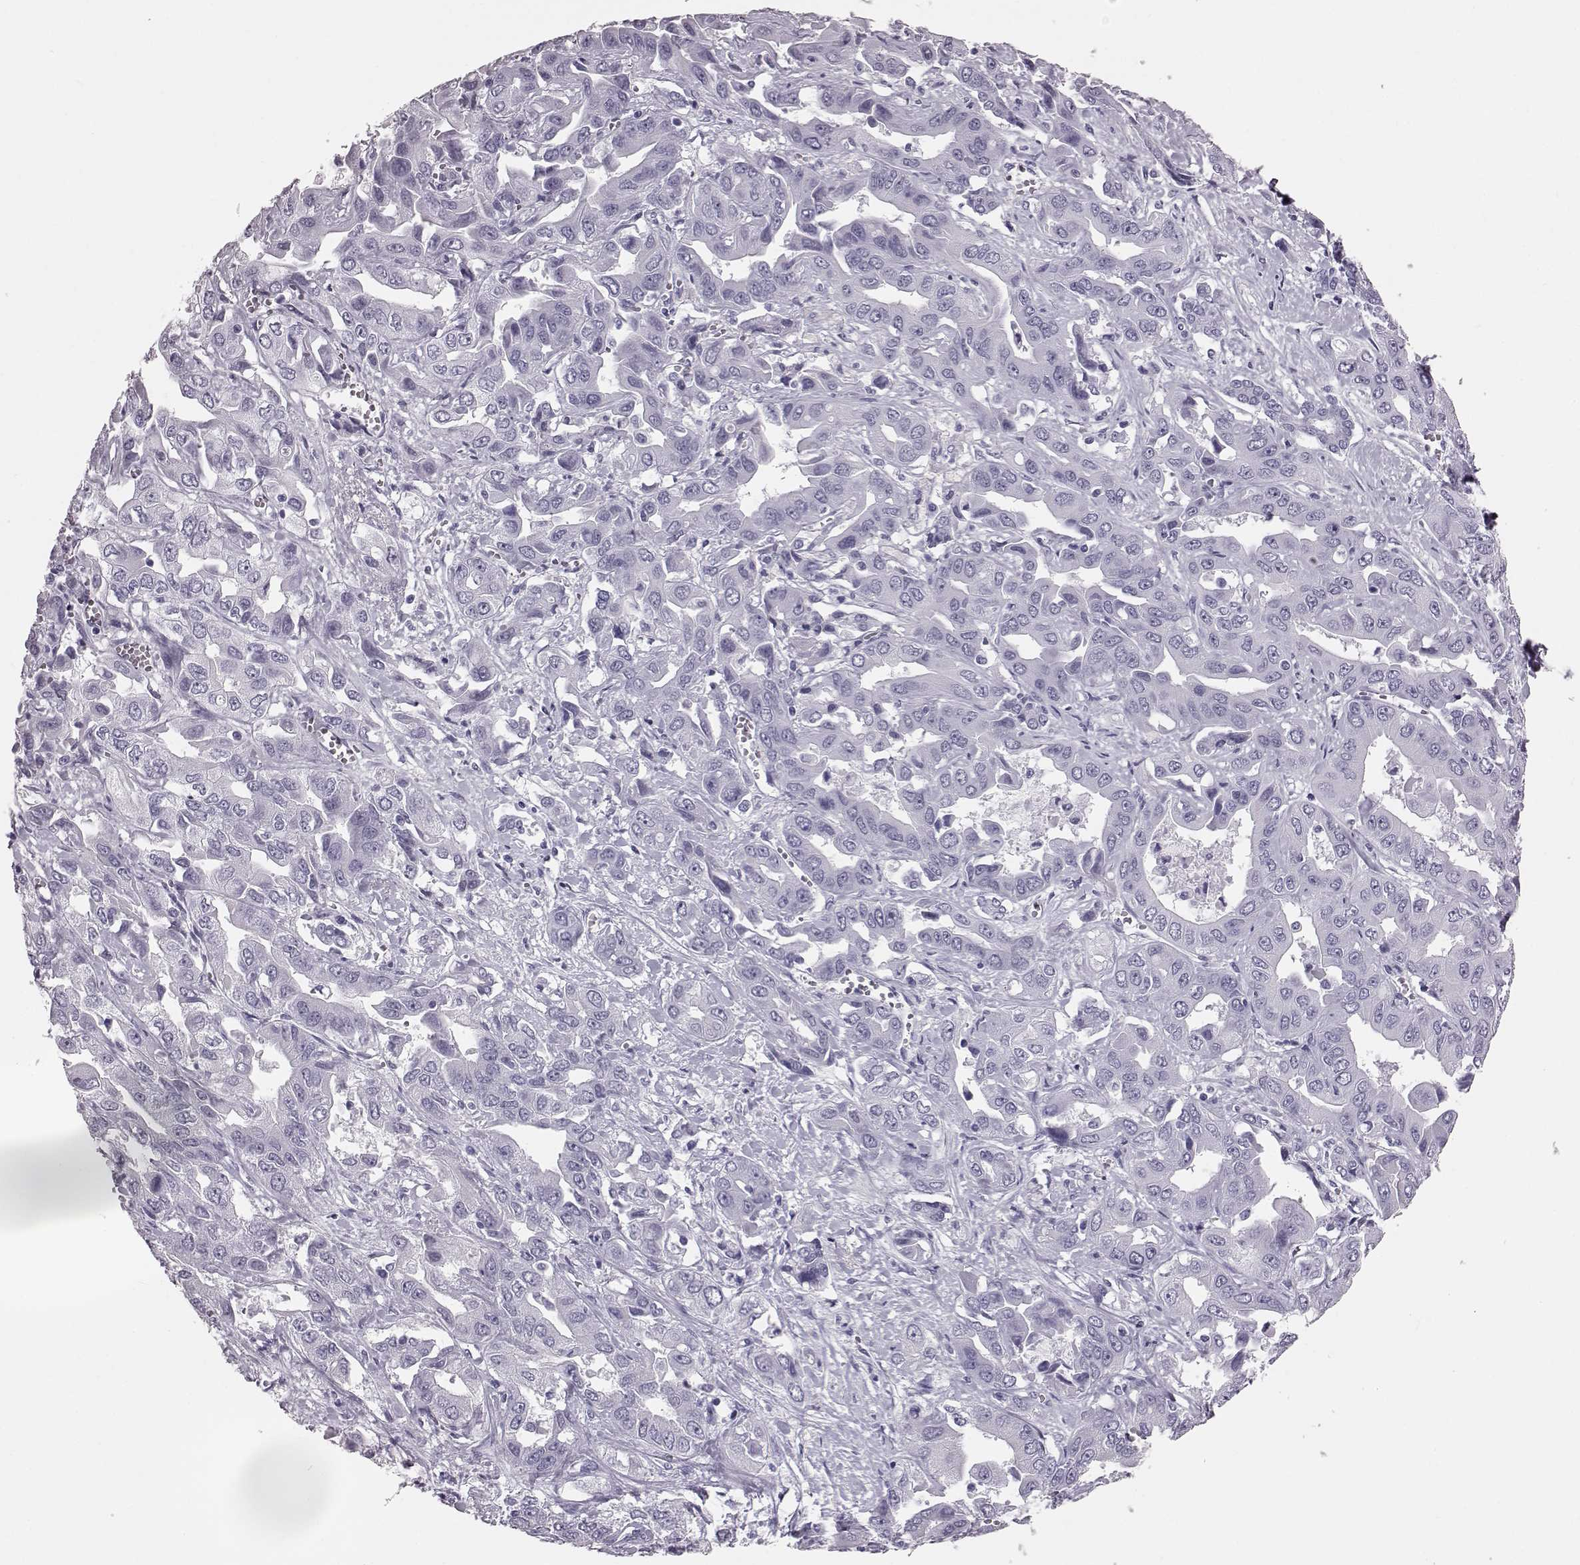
{"staining": {"intensity": "negative", "quantity": "none", "location": "none"}, "tissue": "liver cancer", "cell_type": "Tumor cells", "image_type": "cancer", "snomed": [{"axis": "morphology", "description": "Cholangiocarcinoma"}, {"axis": "topography", "description": "Liver"}], "caption": "This is an IHC histopathology image of human cholangiocarcinoma (liver). There is no staining in tumor cells.", "gene": "TCHHL1", "patient": {"sex": "female", "age": 52}}